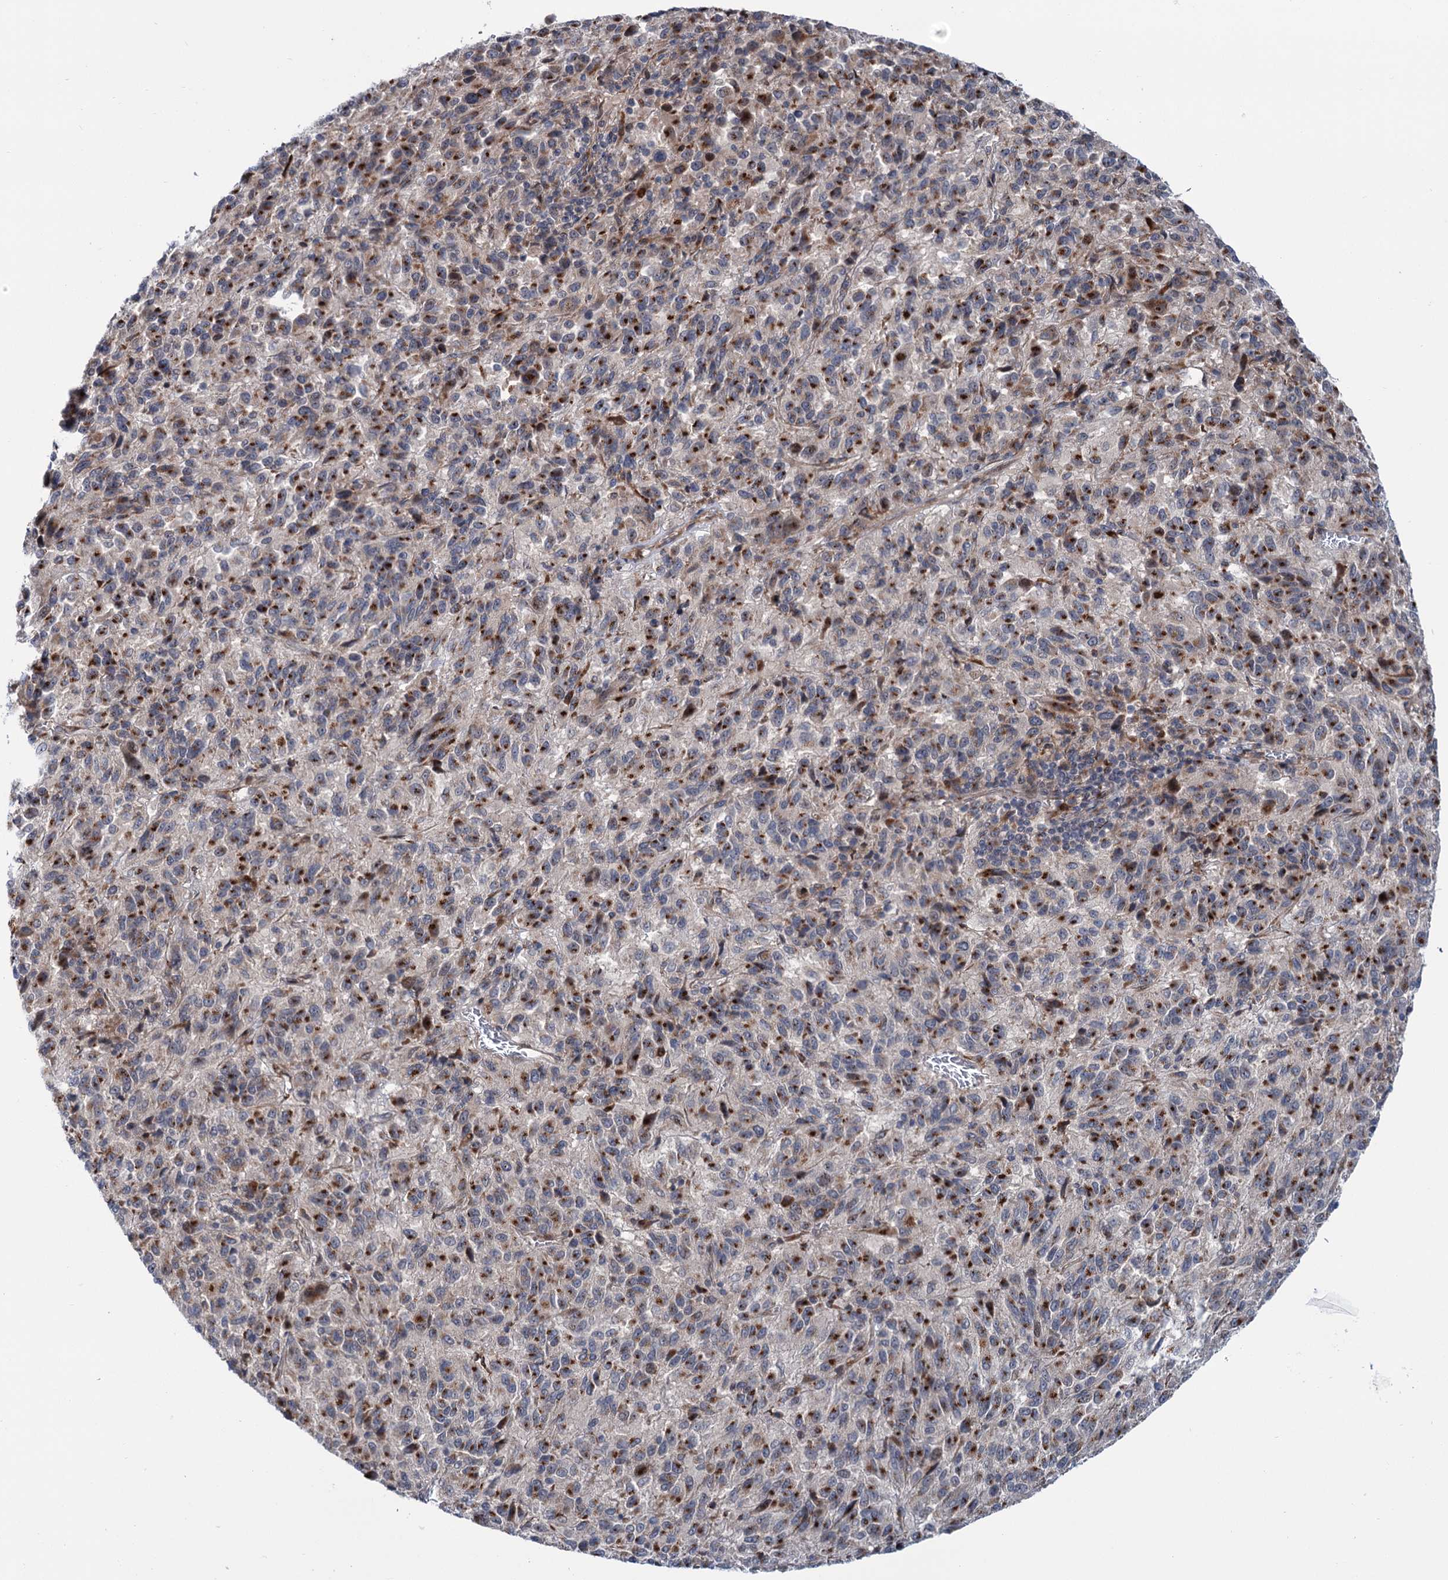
{"staining": {"intensity": "strong", "quantity": ">75%", "location": "cytoplasmic/membranous"}, "tissue": "melanoma", "cell_type": "Tumor cells", "image_type": "cancer", "snomed": [{"axis": "morphology", "description": "Malignant melanoma, Metastatic site"}, {"axis": "topography", "description": "Lung"}], "caption": "This histopathology image demonstrates melanoma stained with immunohistochemistry to label a protein in brown. The cytoplasmic/membranous of tumor cells show strong positivity for the protein. Nuclei are counter-stained blue.", "gene": "ELP4", "patient": {"sex": "male", "age": 64}}